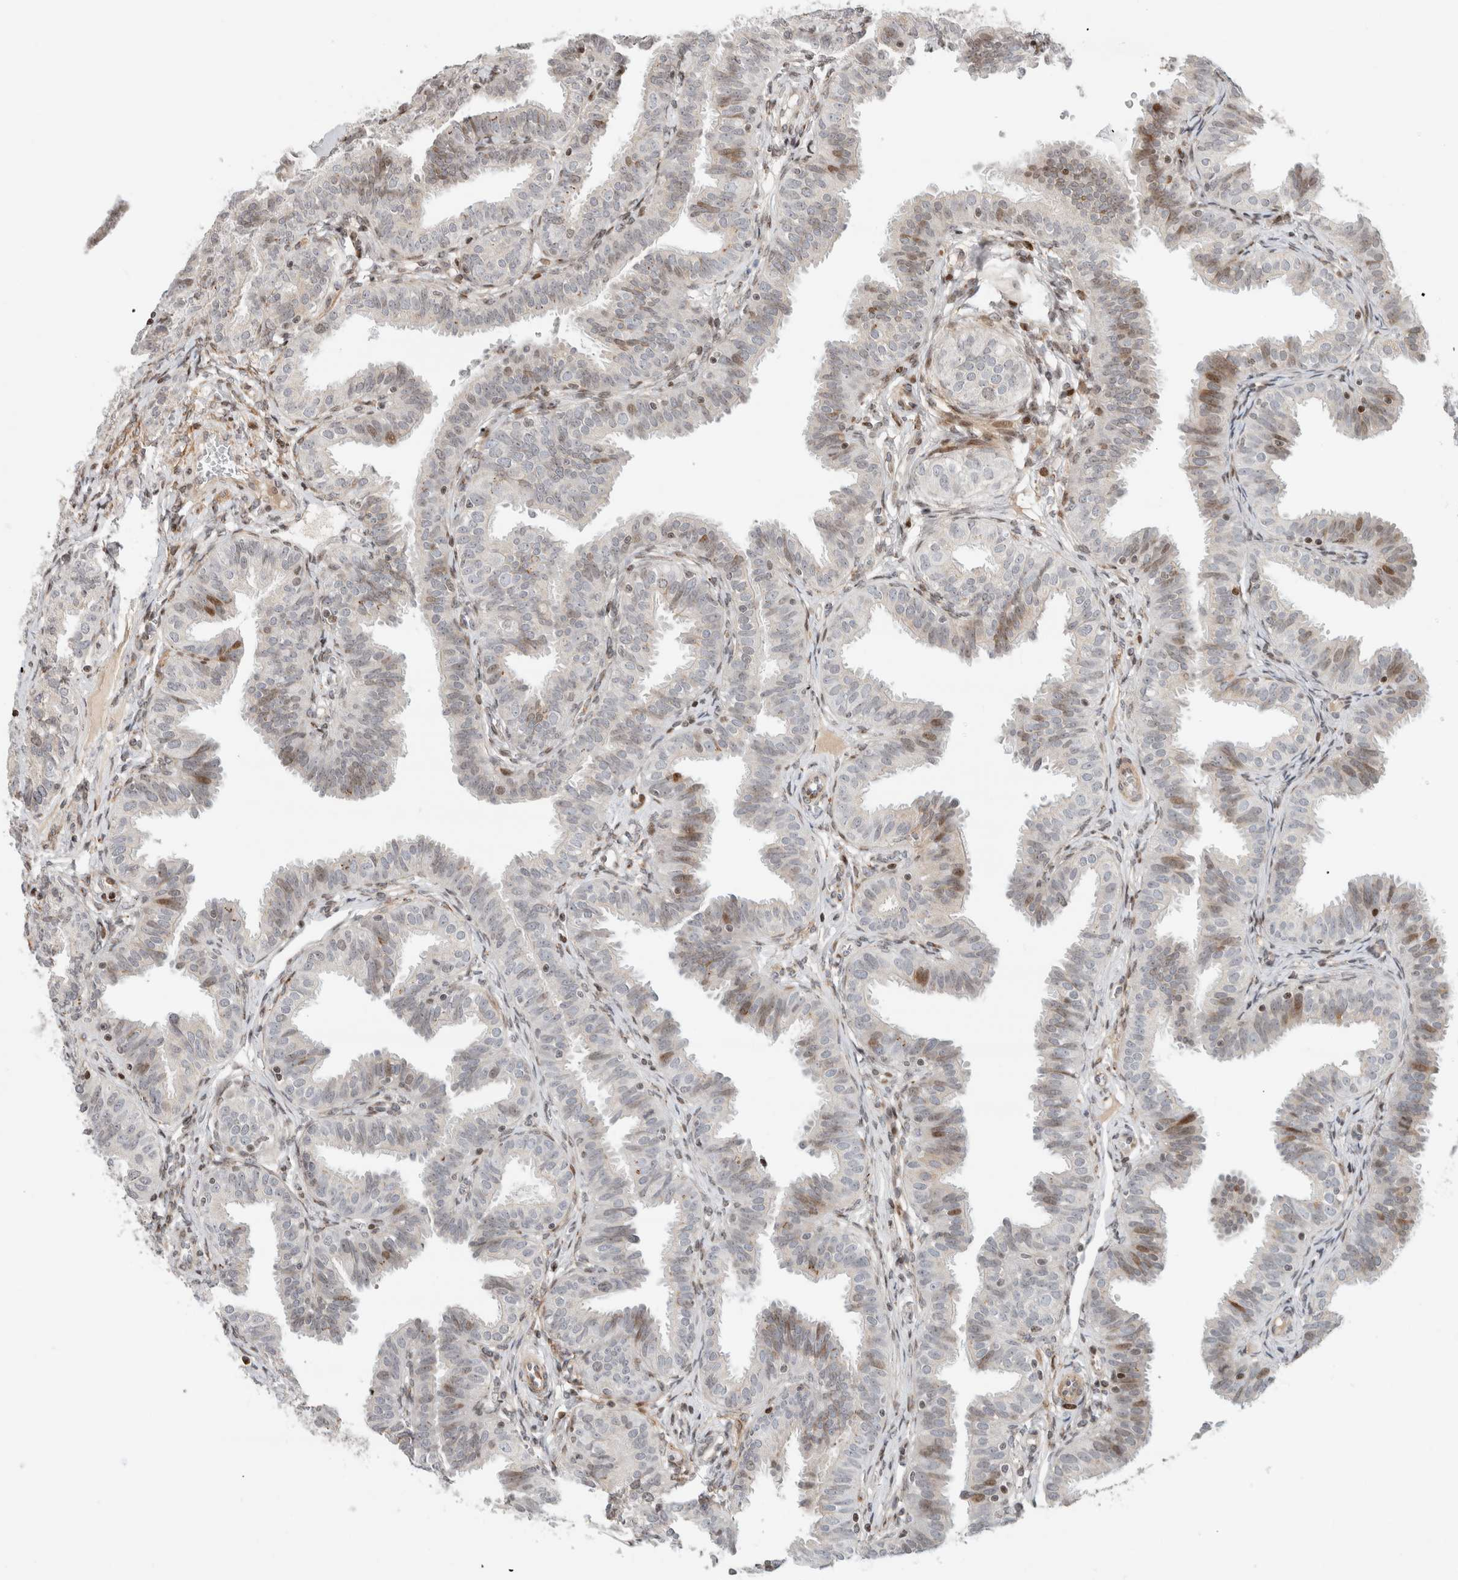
{"staining": {"intensity": "moderate", "quantity": "25%-75%", "location": "nuclear"}, "tissue": "fallopian tube", "cell_type": "Glandular cells", "image_type": "normal", "snomed": [{"axis": "morphology", "description": "Normal tissue, NOS"}, {"axis": "topography", "description": "Fallopian tube"}], "caption": "Immunohistochemistry (IHC) staining of normal fallopian tube, which reveals medium levels of moderate nuclear positivity in approximately 25%-75% of glandular cells indicating moderate nuclear protein staining. The staining was performed using DAB (brown) for protein detection and nuclei were counterstained in hematoxylin (blue).", "gene": "GINS4", "patient": {"sex": "female", "age": 35}}